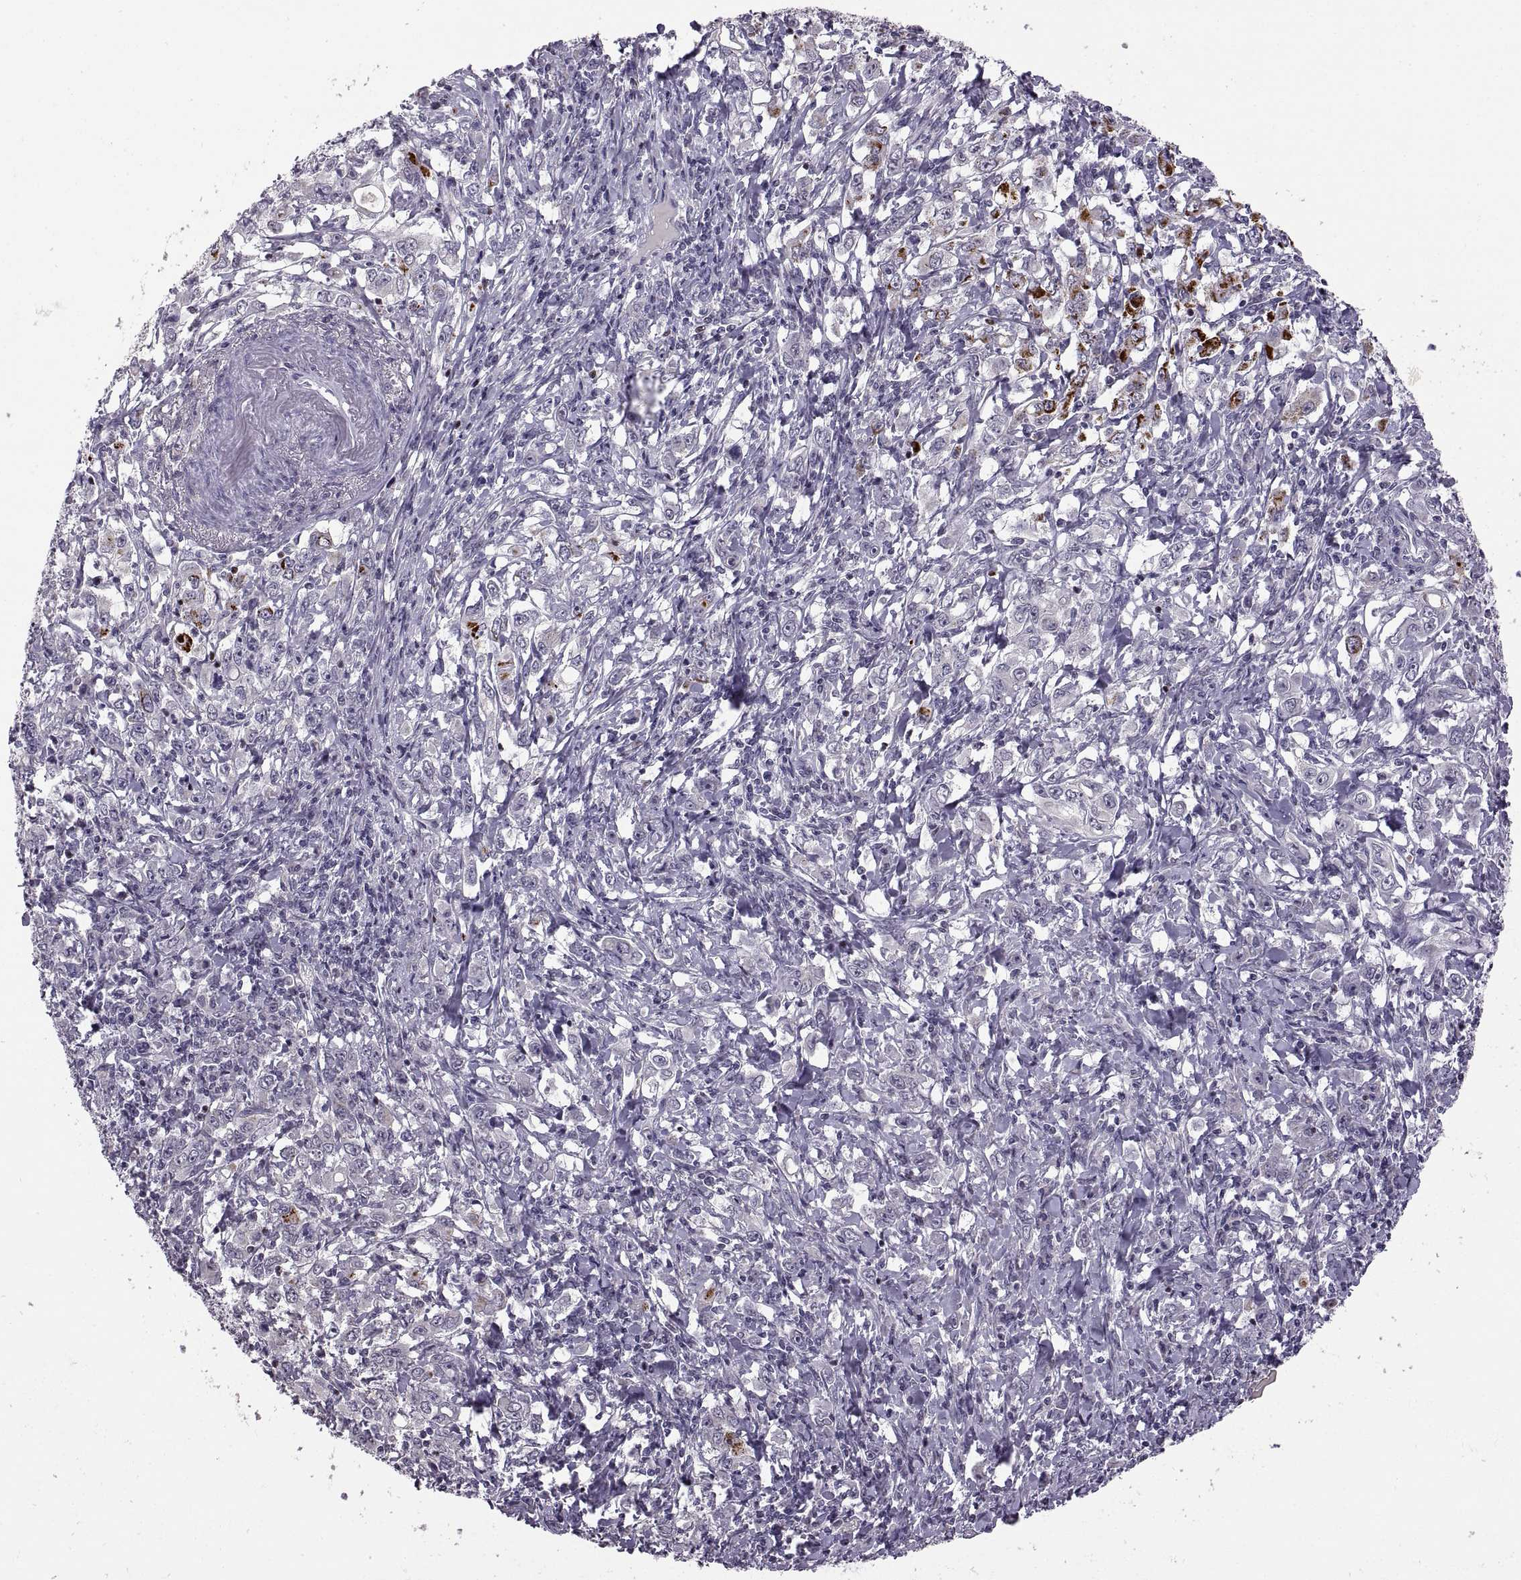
{"staining": {"intensity": "negative", "quantity": "none", "location": "none"}, "tissue": "stomach cancer", "cell_type": "Tumor cells", "image_type": "cancer", "snomed": [{"axis": "morphology", "description": "Adenocarcinoma, NOS"}, {"axis": "topography", "description": "Stomach, lower"}], "caption": "Stomach adenocarcinoma stained for a protein using IHC shows no expression tumor cells.", "gene": "NEK2", "patient": {"sex": "female", "age": 72}}